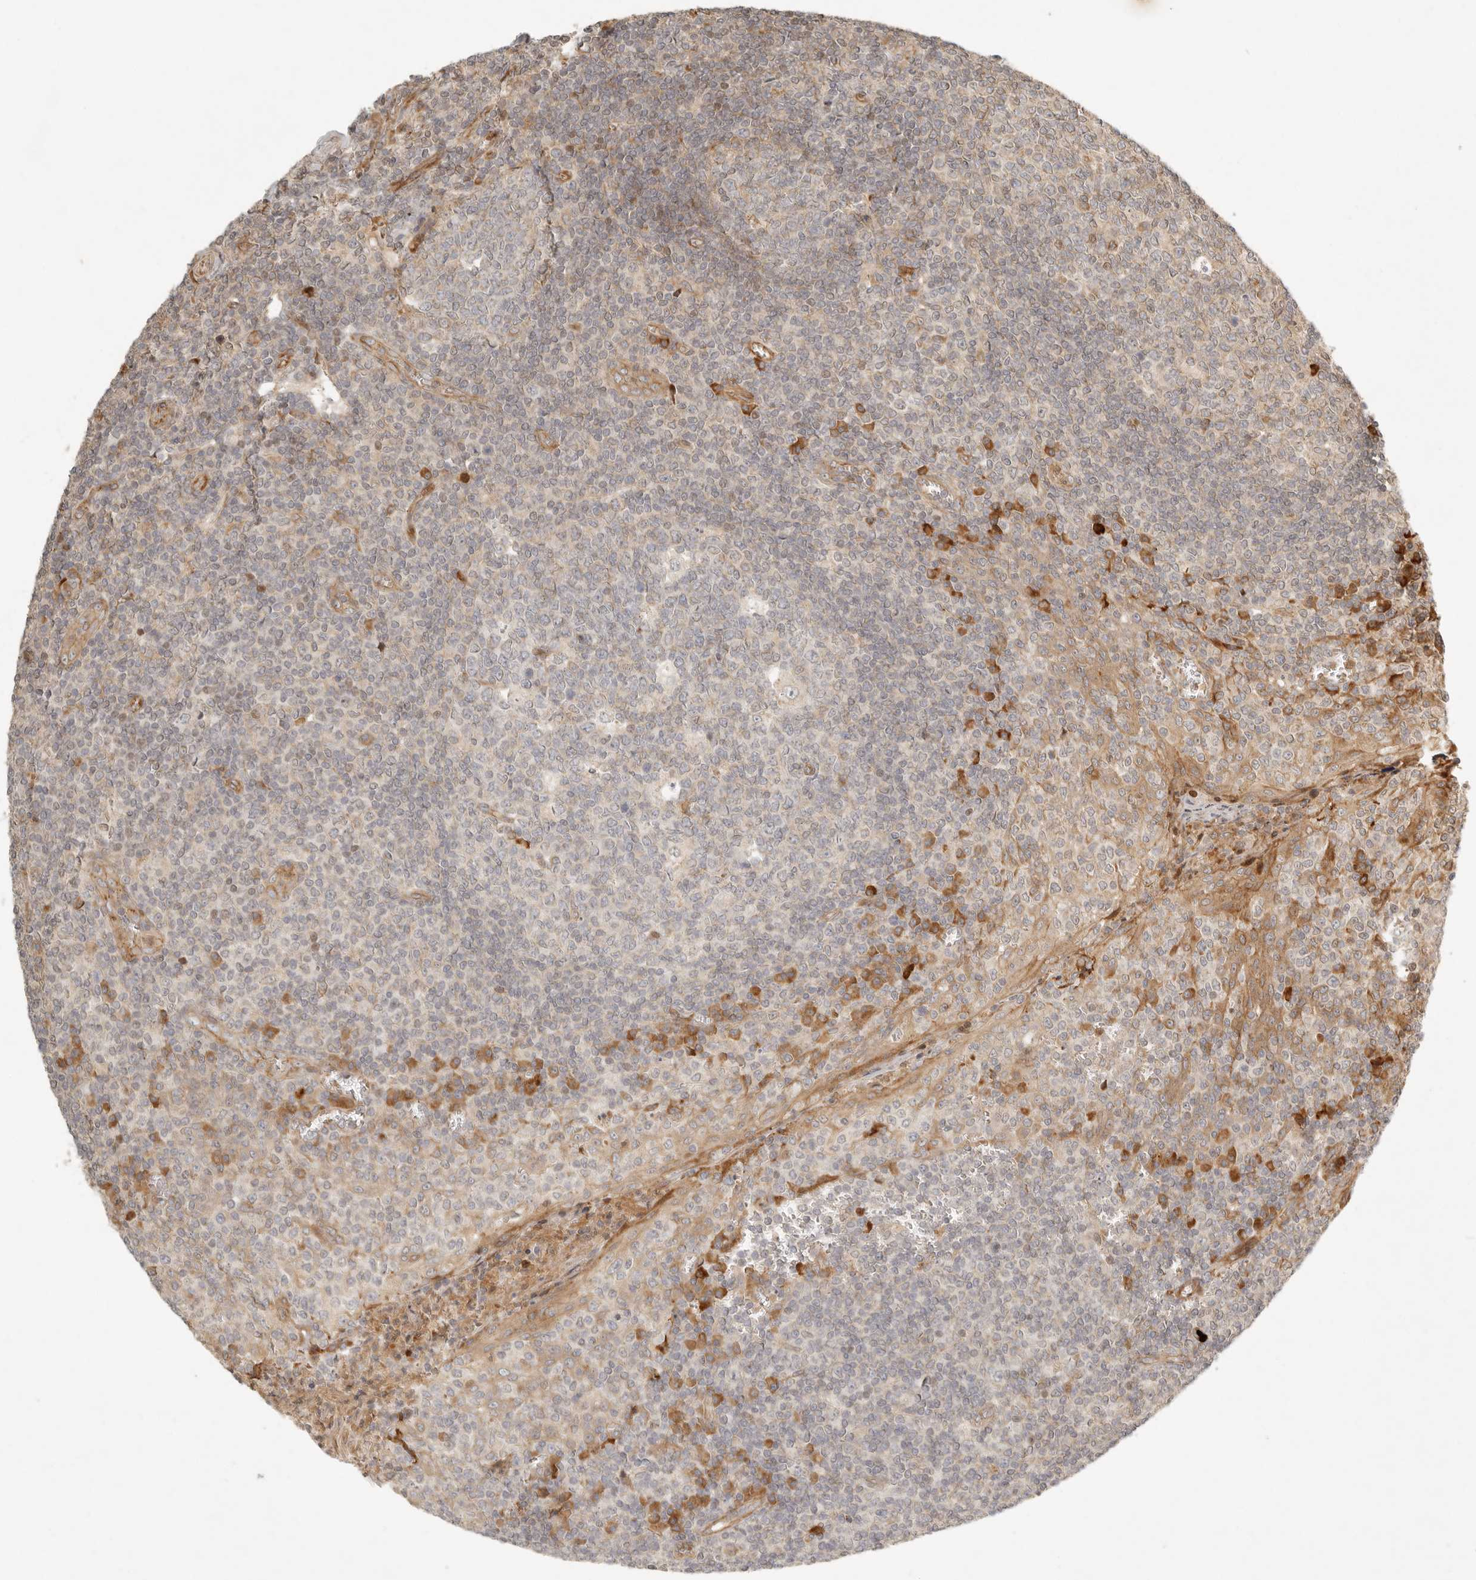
{"staining": {"intensity": "moderate", "quantity": "<25%", "location": "cytoplasmic/membranous"}, "tissue": "tonsil", "cell_type": "Germinal center cells", "image_type": "normal", "snomed": [{"axis": "morphology", "description": "Normal tissue, NOS"}, {"axis": "topography", "description": "Tonsil"}], "caption": "High-magnification brightfield microscopy of unremarkable tonsil stained with DAB (brown) and counterstained with hematoxylin (blue). germinal center cells exhibit moderate cytoplasmic/membranous positivity is appreciated in about<25% of cells.", "gene": "KLHL38", "patient": {"sex": "female", "age": 19}}